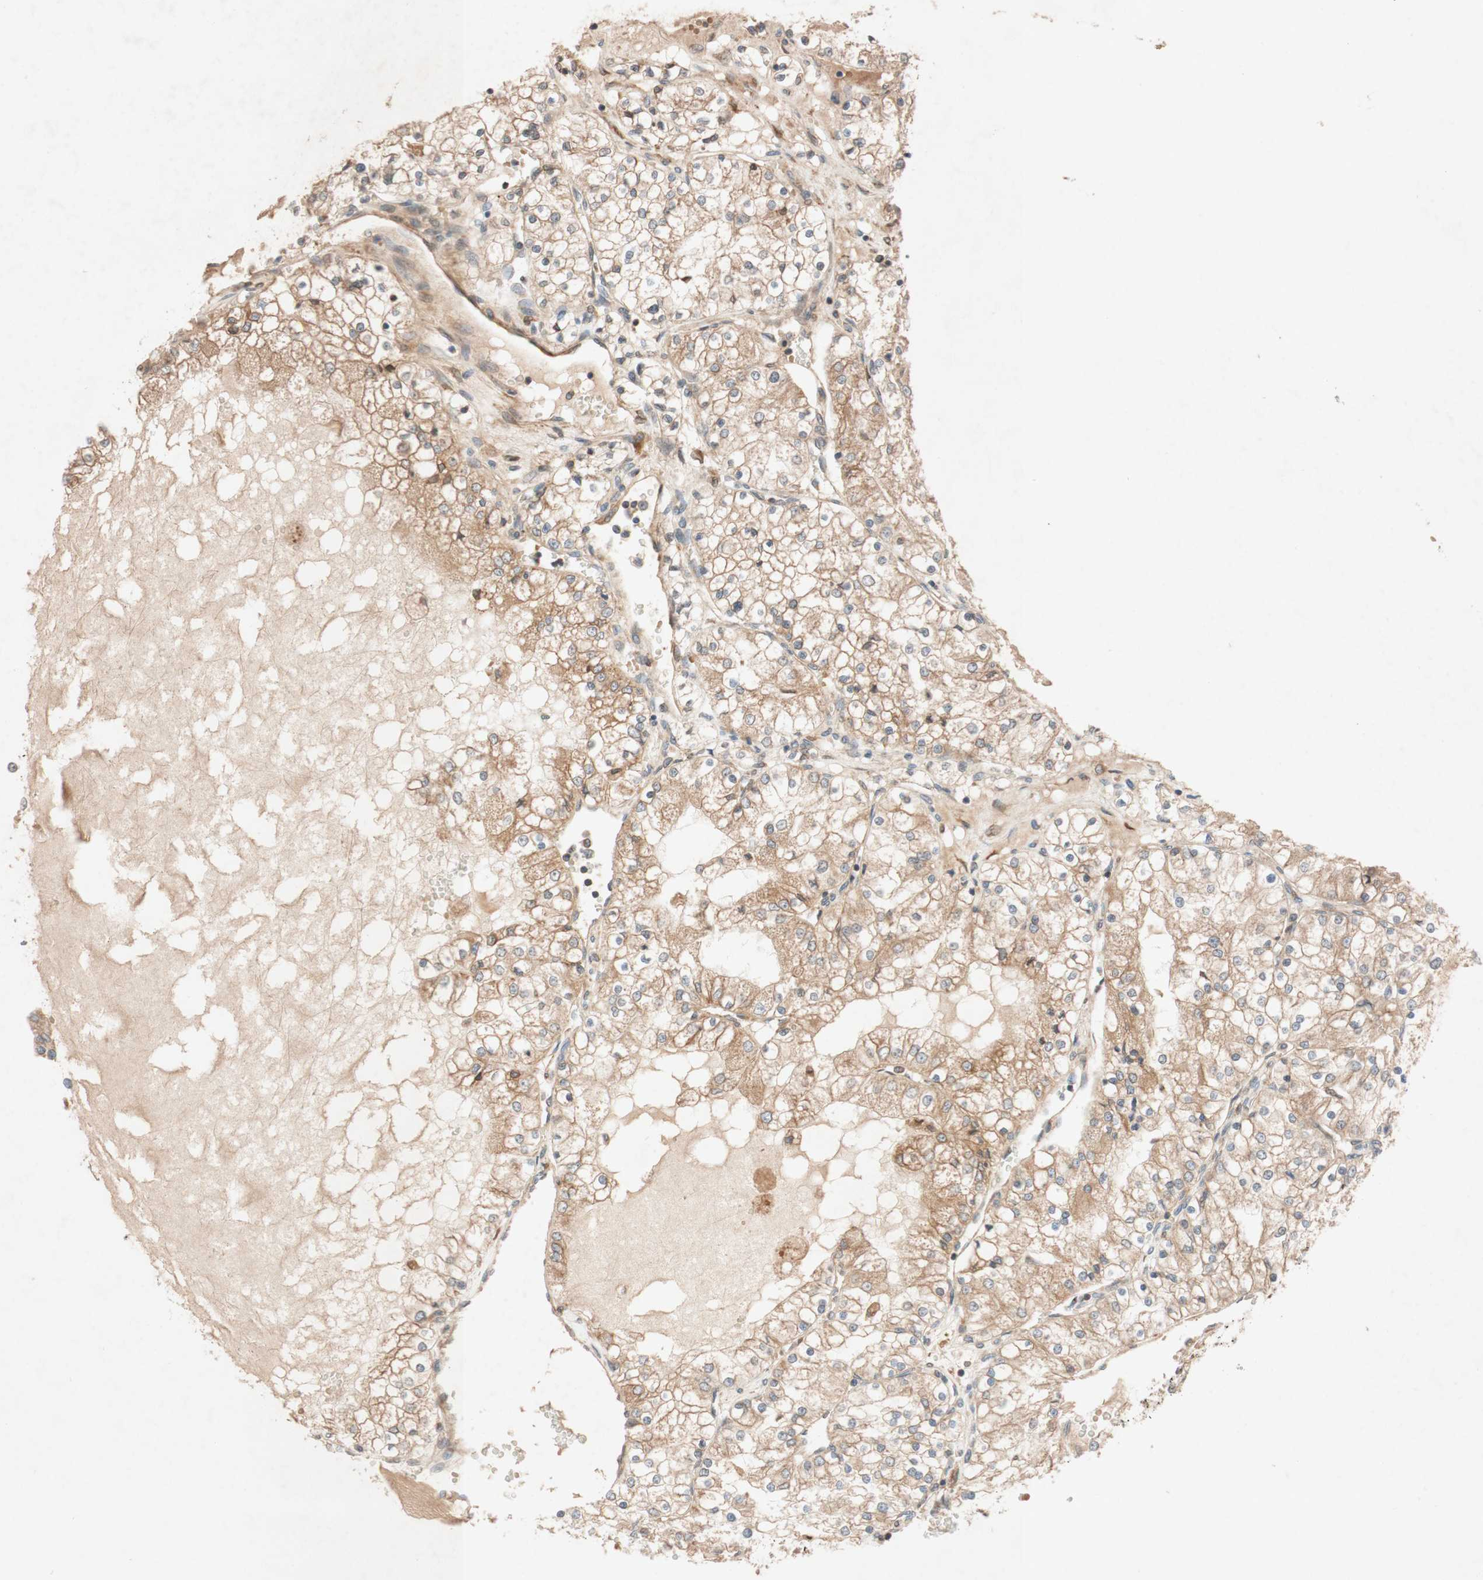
{"staining": {"intensity": "moderate", "quantity": "25%-75%", "location": "cytoplasmic/membranous,nuclear"}, "tissue": "renal cancer", "cell_type": "Tumor cells", "image_type": "cancer", "snomed": [{"axis": "morphology", "description": "Adenocarcinoma, NOS"}, {"axis": "topography", "description": "Kidney"}], "caption": "Human renal cancer stained with a brown dye demonstrates moderate cytoplasmic/membranous and nuclear positive staining in approximately 25%-75% of tumor cells.", "gene": "PTPRU", "patient": {"sex": "male", "age": 68}}